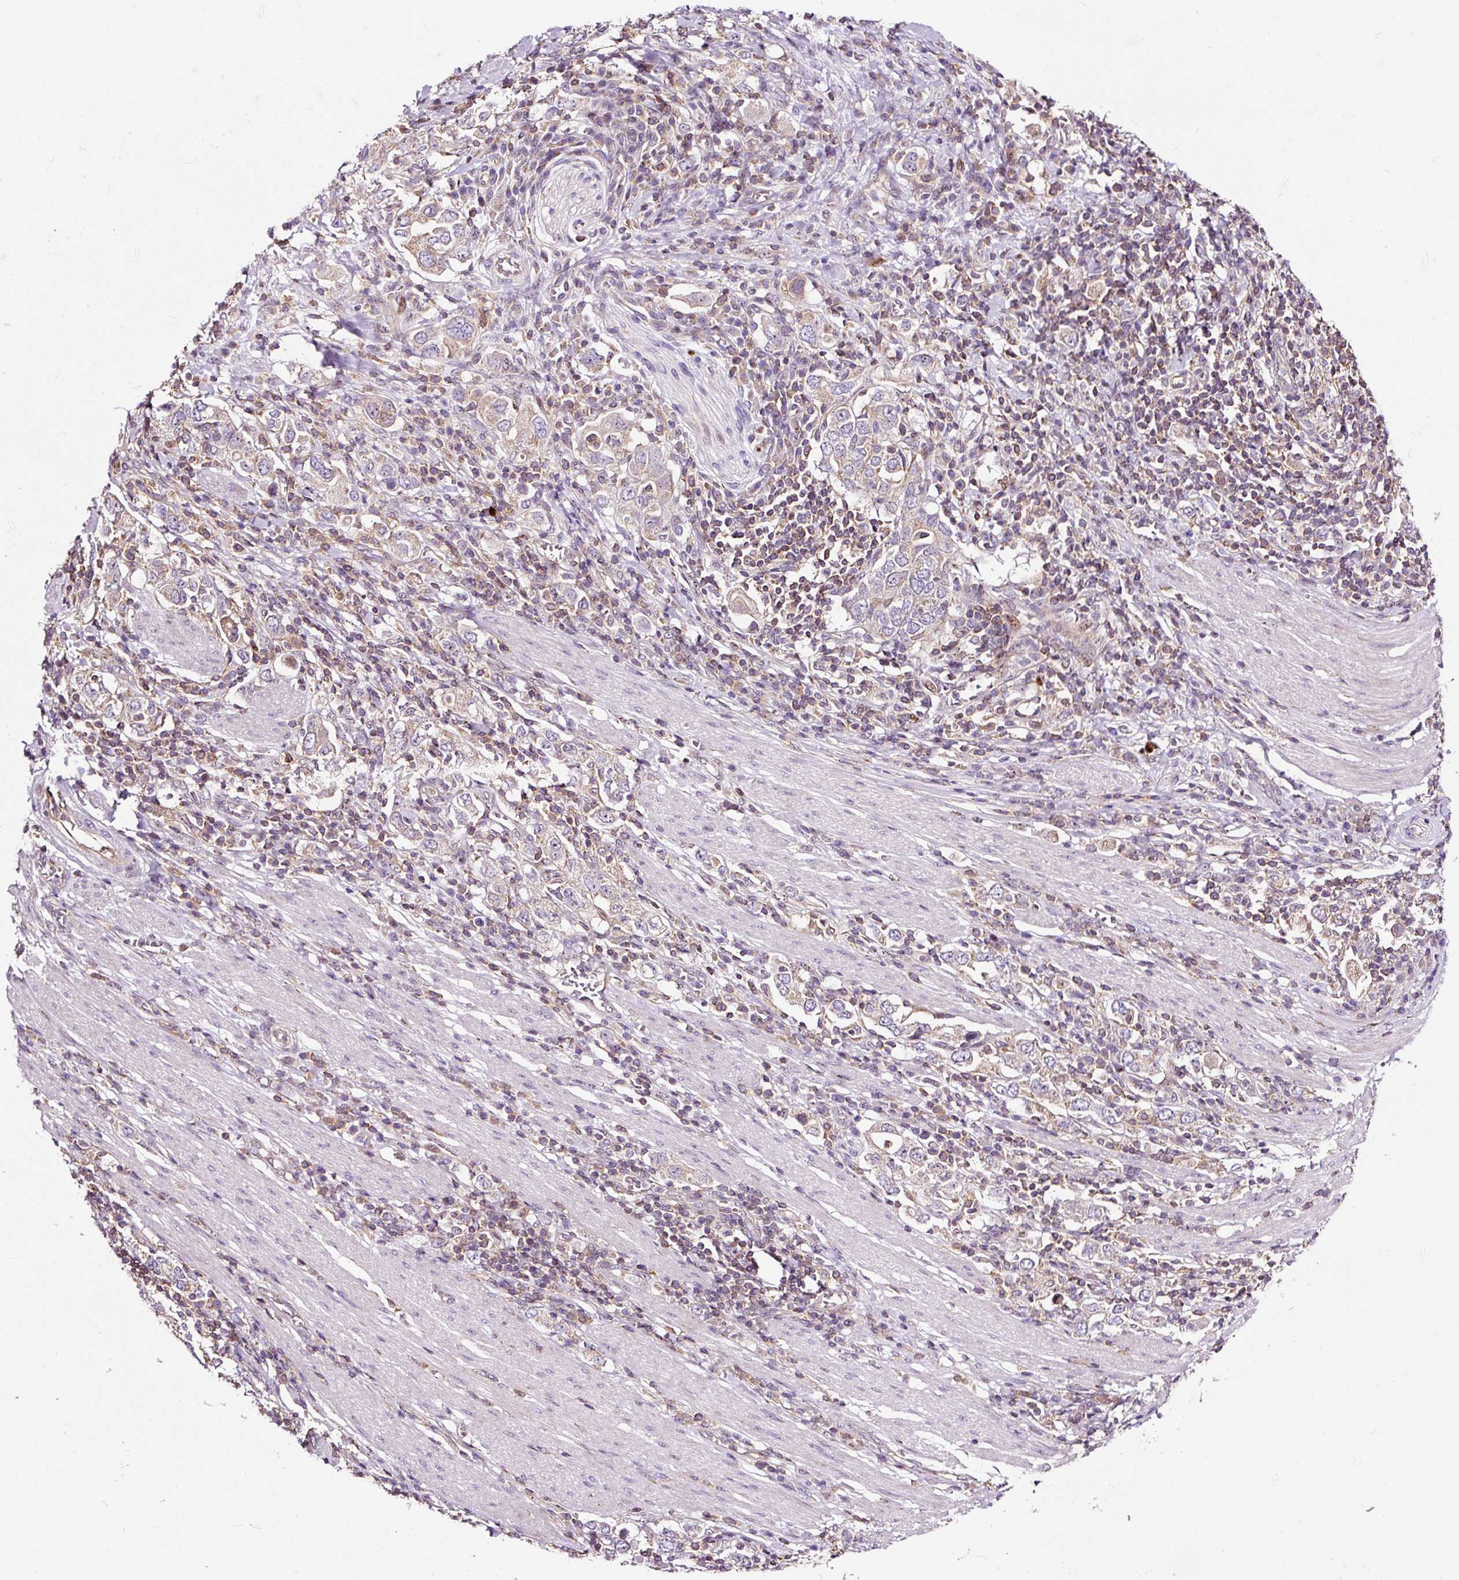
{"staining": {"intensity": "weak", "quantity": "<25%", "location": "cytoplasmic/membranous"}, "tissue": "stomach cancer", "cell_type": "Tumor cells", "image_type": "cancer", "snomed": [{"axis": "morphology", "description": "Adenocarcinoma, NOS"}, {"axis": "topography", "description": "Stomach, upper"}, {"axis": "topography", "description": "Stomach"}], "caption": "A high-resolution histopathology image shows IHC staining of stomach cancer (adenocarcinoma), which exhibits no significant staining in tumor cells. (DAB IHC visualized using brightfield microscopy, high magnification).", "gene": "BOLA3", "patient": {"sex": "male", "age": 62}}